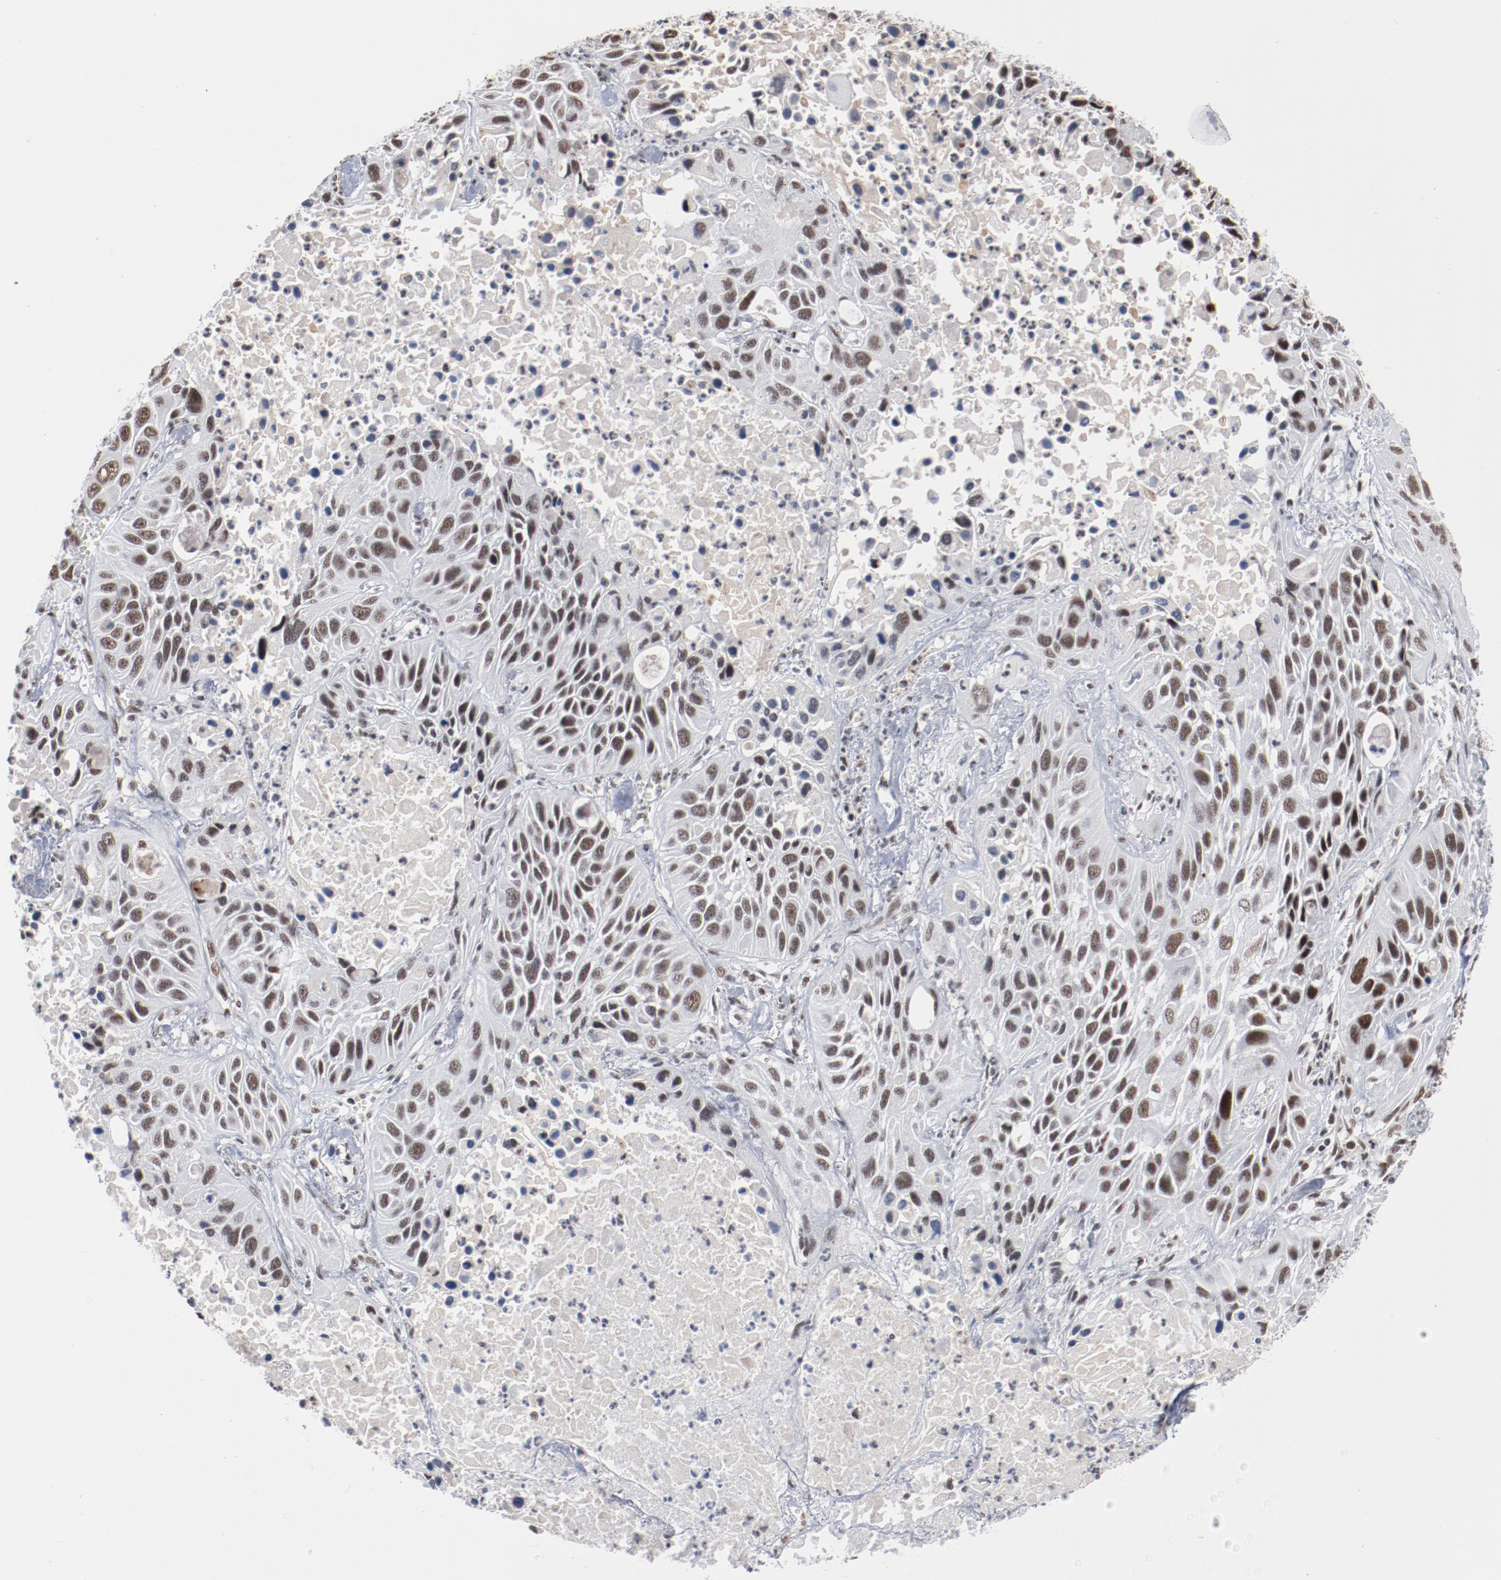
{"staining": {"intensity": "moderate", "quantity": ">75%", "location": "nuclear"}, "tissue": "lung cancer", "cell_type": "Tumor cells", "image_type": "cancer", "snomed": [{"axis": "morphology", "description": "Squamous cell carcinoma, NOS"}, {"axis": "topography", "description": "Lung"}], "caption": "Protein staining displays moderate nuclear staining in about >75% of tumor cells in lung squamous cell carcinoma. Ihc stains the protein of interest in brown and the nuclei are stained blue.", "gene": "BUB3", "patient": {"sex": "female", "age": 76}}